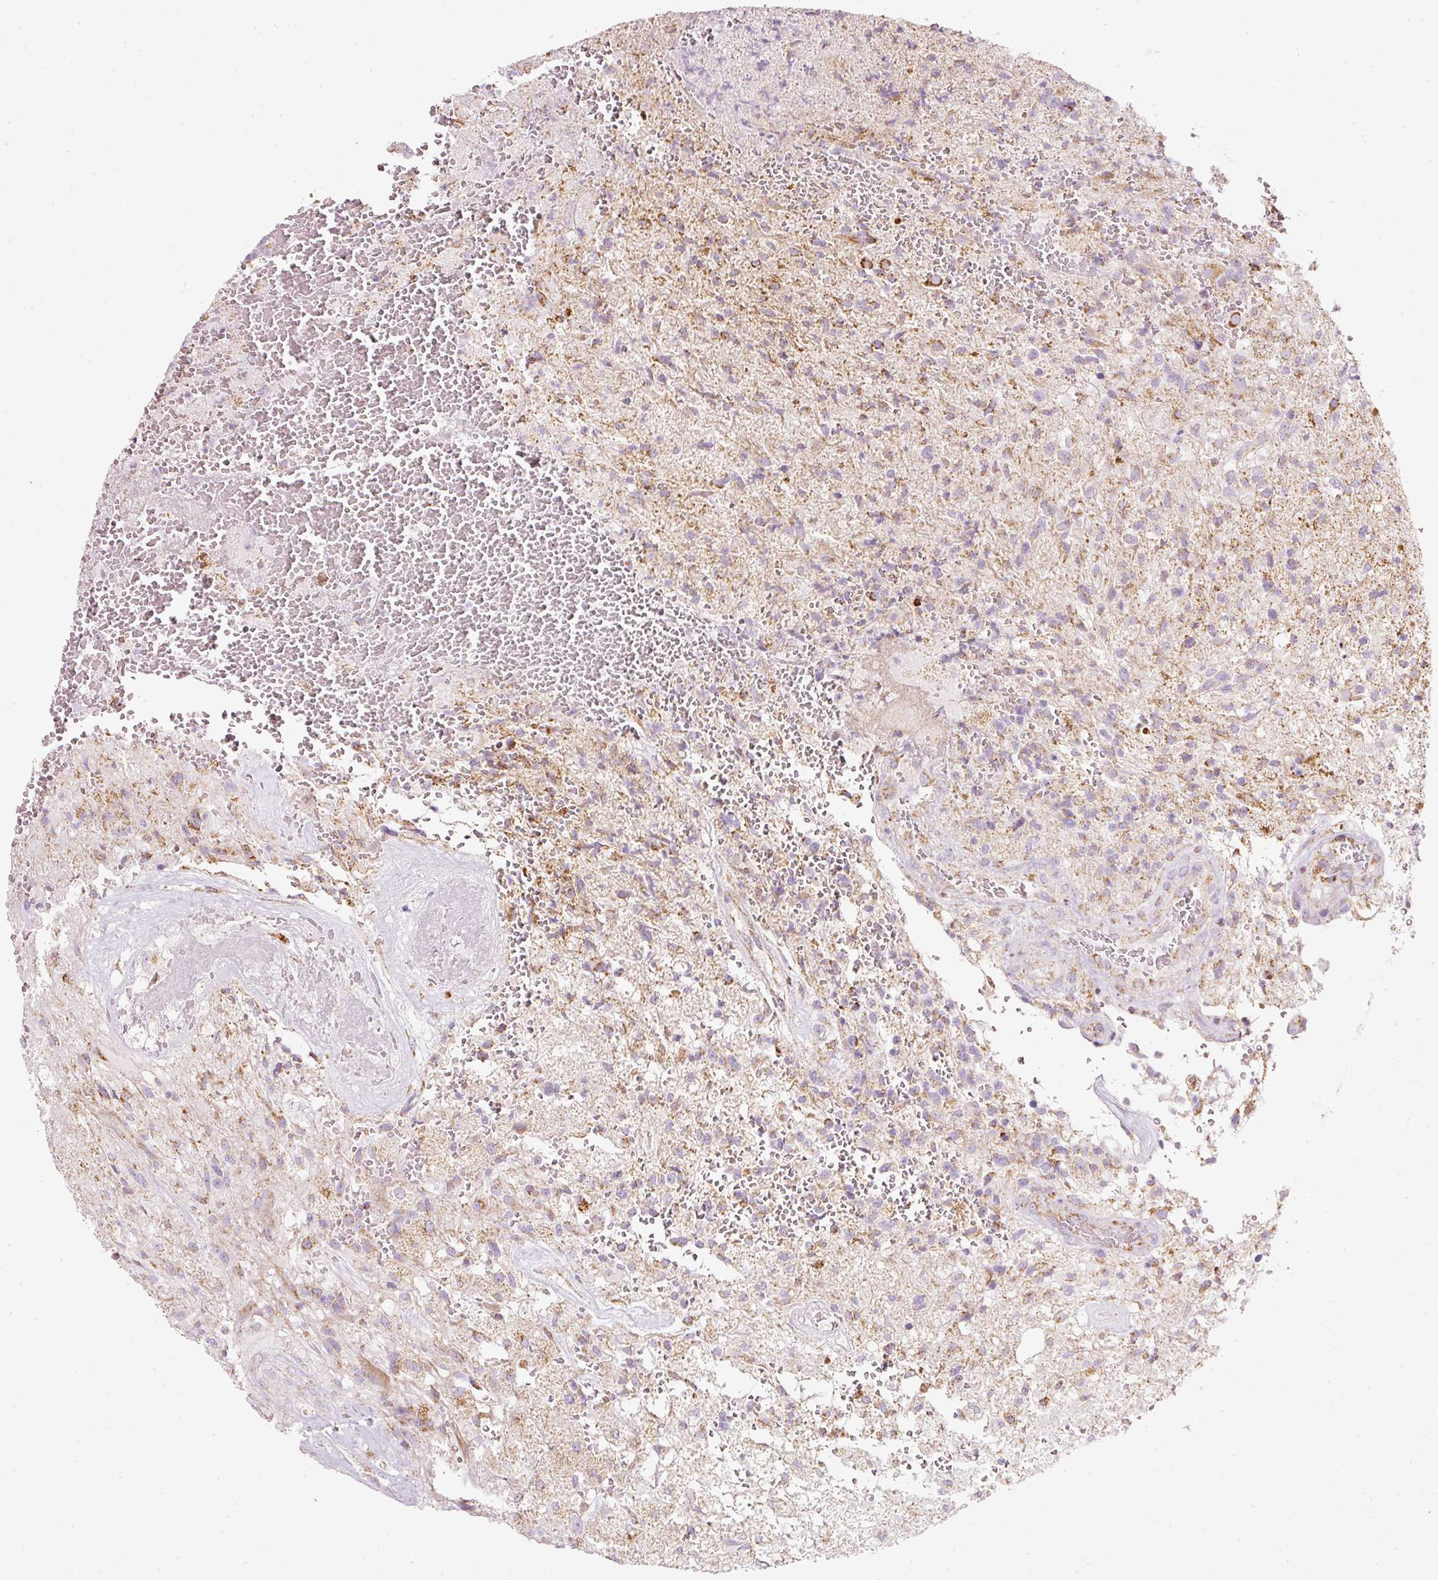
{"staining": {"intensity": "moderate", "quantity": "25%-75%", "location": "cytoplasmic/membranous"}, "tissue": "glioma", "cell_type": "Tumor cells", "image_type": "cancer", "snomed": [{"axis": "morphology", "description": "Glioma, malignant, High grade"}, {"axis": "topography", "description": "Brain"}], "caption": "Moderate cytoplasmic/membranous expression is appreciated in approximately 25%-75% of tumor cells in glioma. Nuclei are stained in blue.", "gene": "SDHA", "patient": {"sex": "male", "age": 56}}